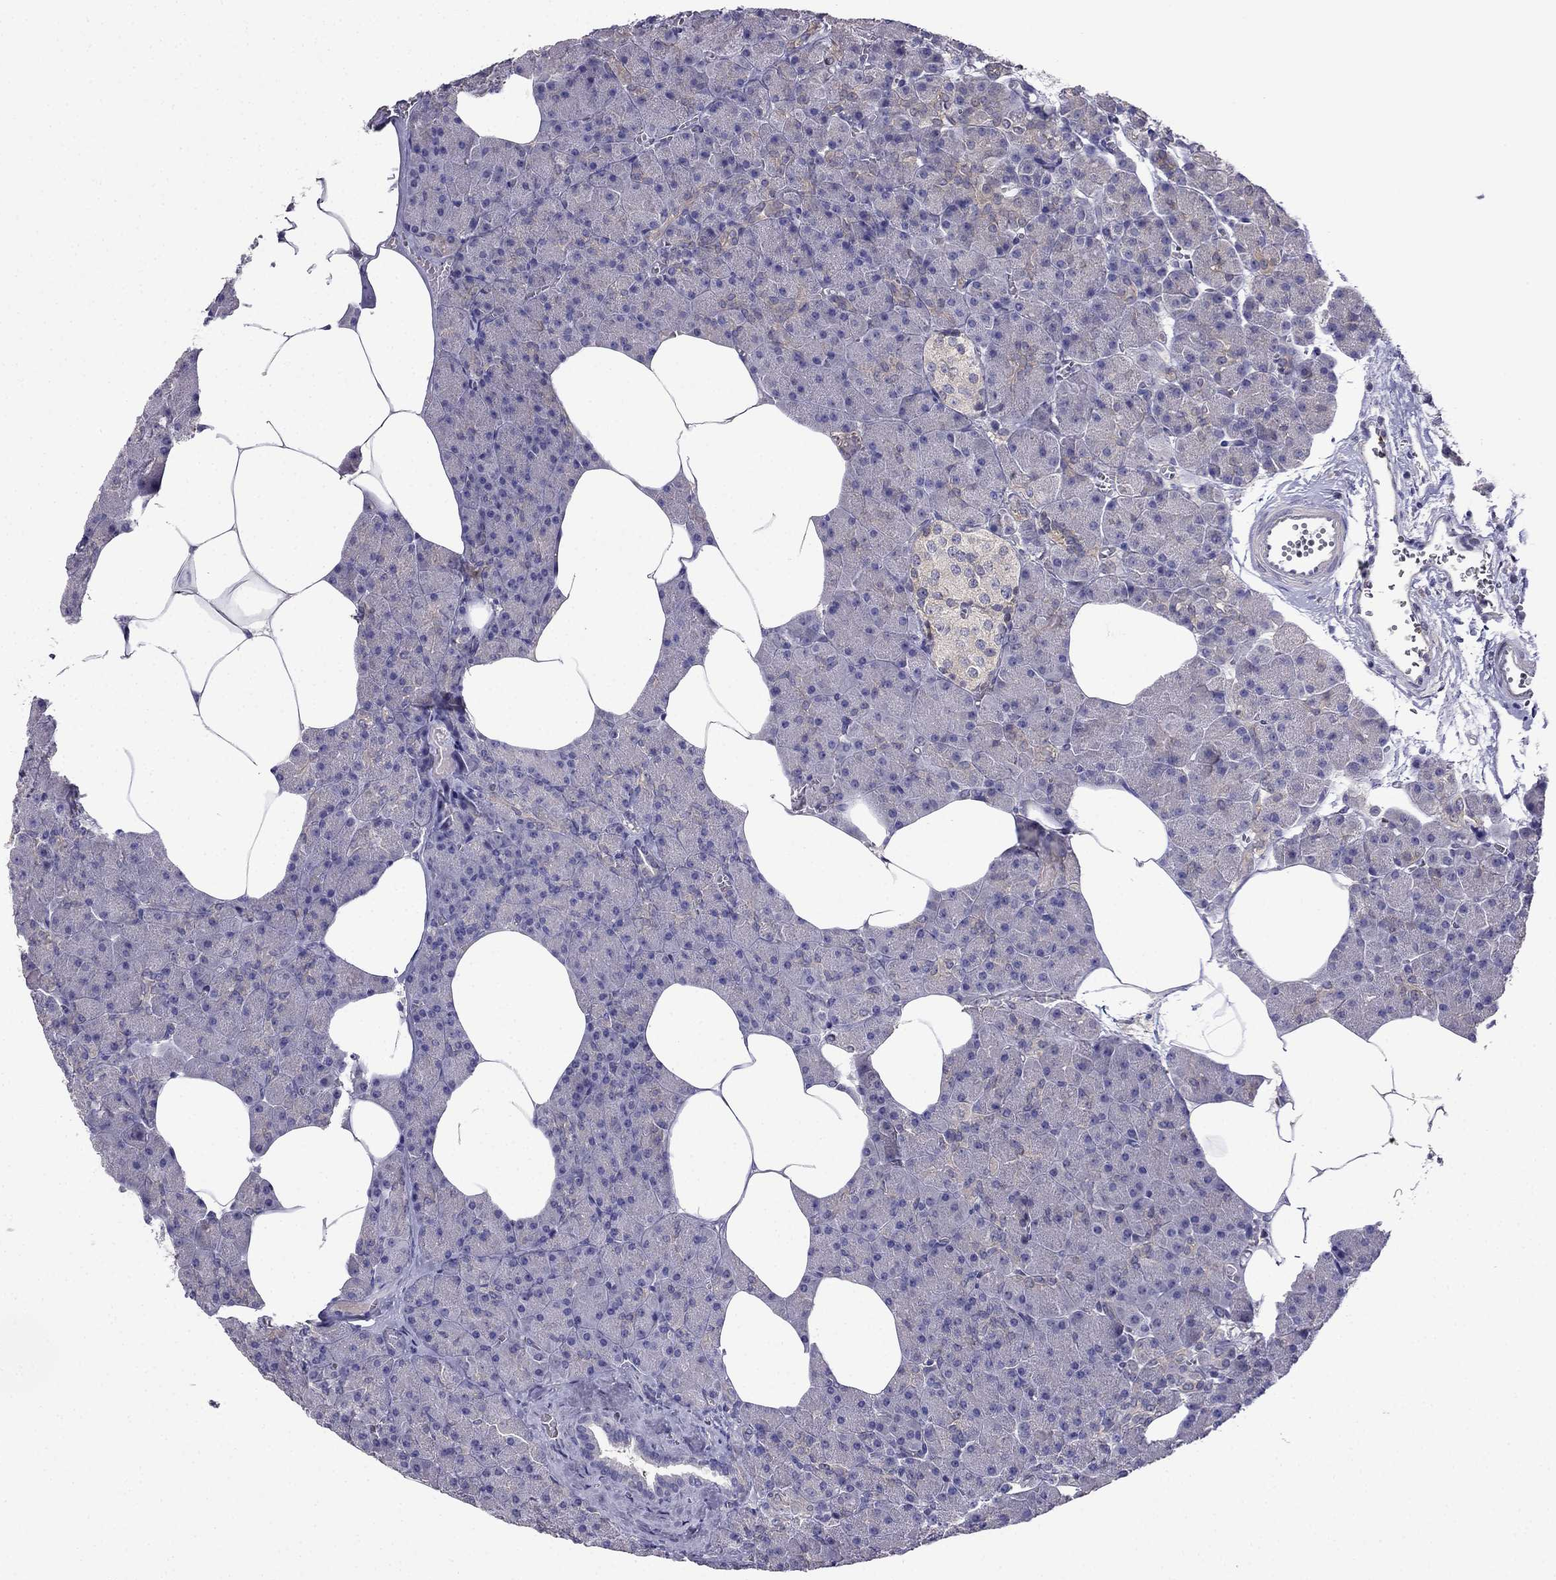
{"staining": {"intensity": "negative", "quantity": "none", "location": "none"}, "tissue": "pancreas", "cell_type": "Exocrine glandular cells", "image_type": "normal", "snomed": [{"axis": "morphology", "description": "Normal tissue, NOS"}, {"axis": "topography", "description": "Pancreas"}], "caption": "Immunohistochemistry of normal human pancreas exhibits no staining in exocrine glandular cells.", "gene": "SCNN1D", "patient": {"sex": "female", "age": 45}}